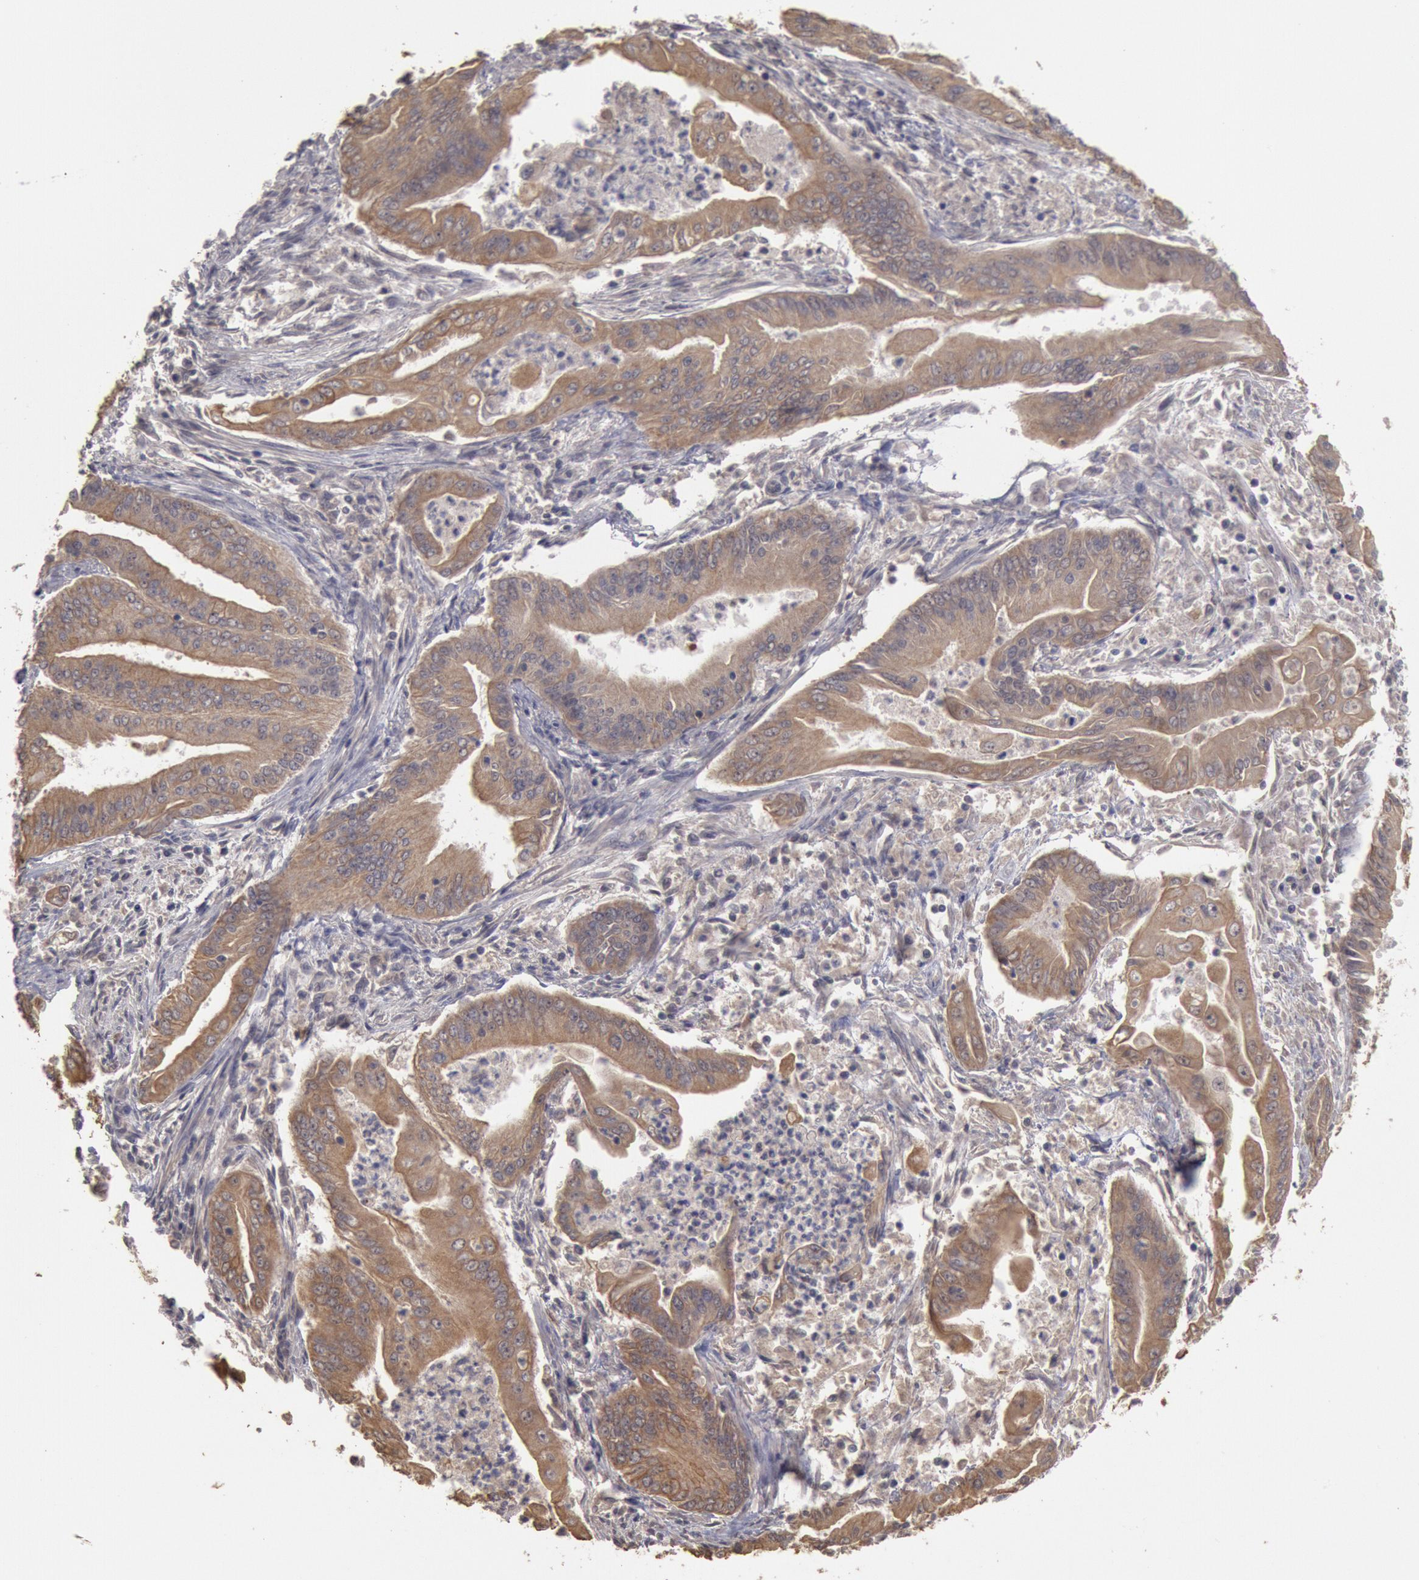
{"staining": {"intensity": "weak", "quantity": ">75%", "location": "cytoplasmic/membranous"}, "tissue": "endometrial cancer", "cell_type": "Tumor cells", "image_type": "cancer", "snomed": [{"axis": "morphology", "description": "Adenocarcinoma, NOS"}, {"axis": "topography", "description": "Endometrium"}], "caption": "Endometrial cancer stained with immunohistochemistry reveals weak cytoplasmic/membranous staining in about >75% of tumor cells.", "gene": "ZFP36L1", "patient": {"sex": "female", "age": 63}}